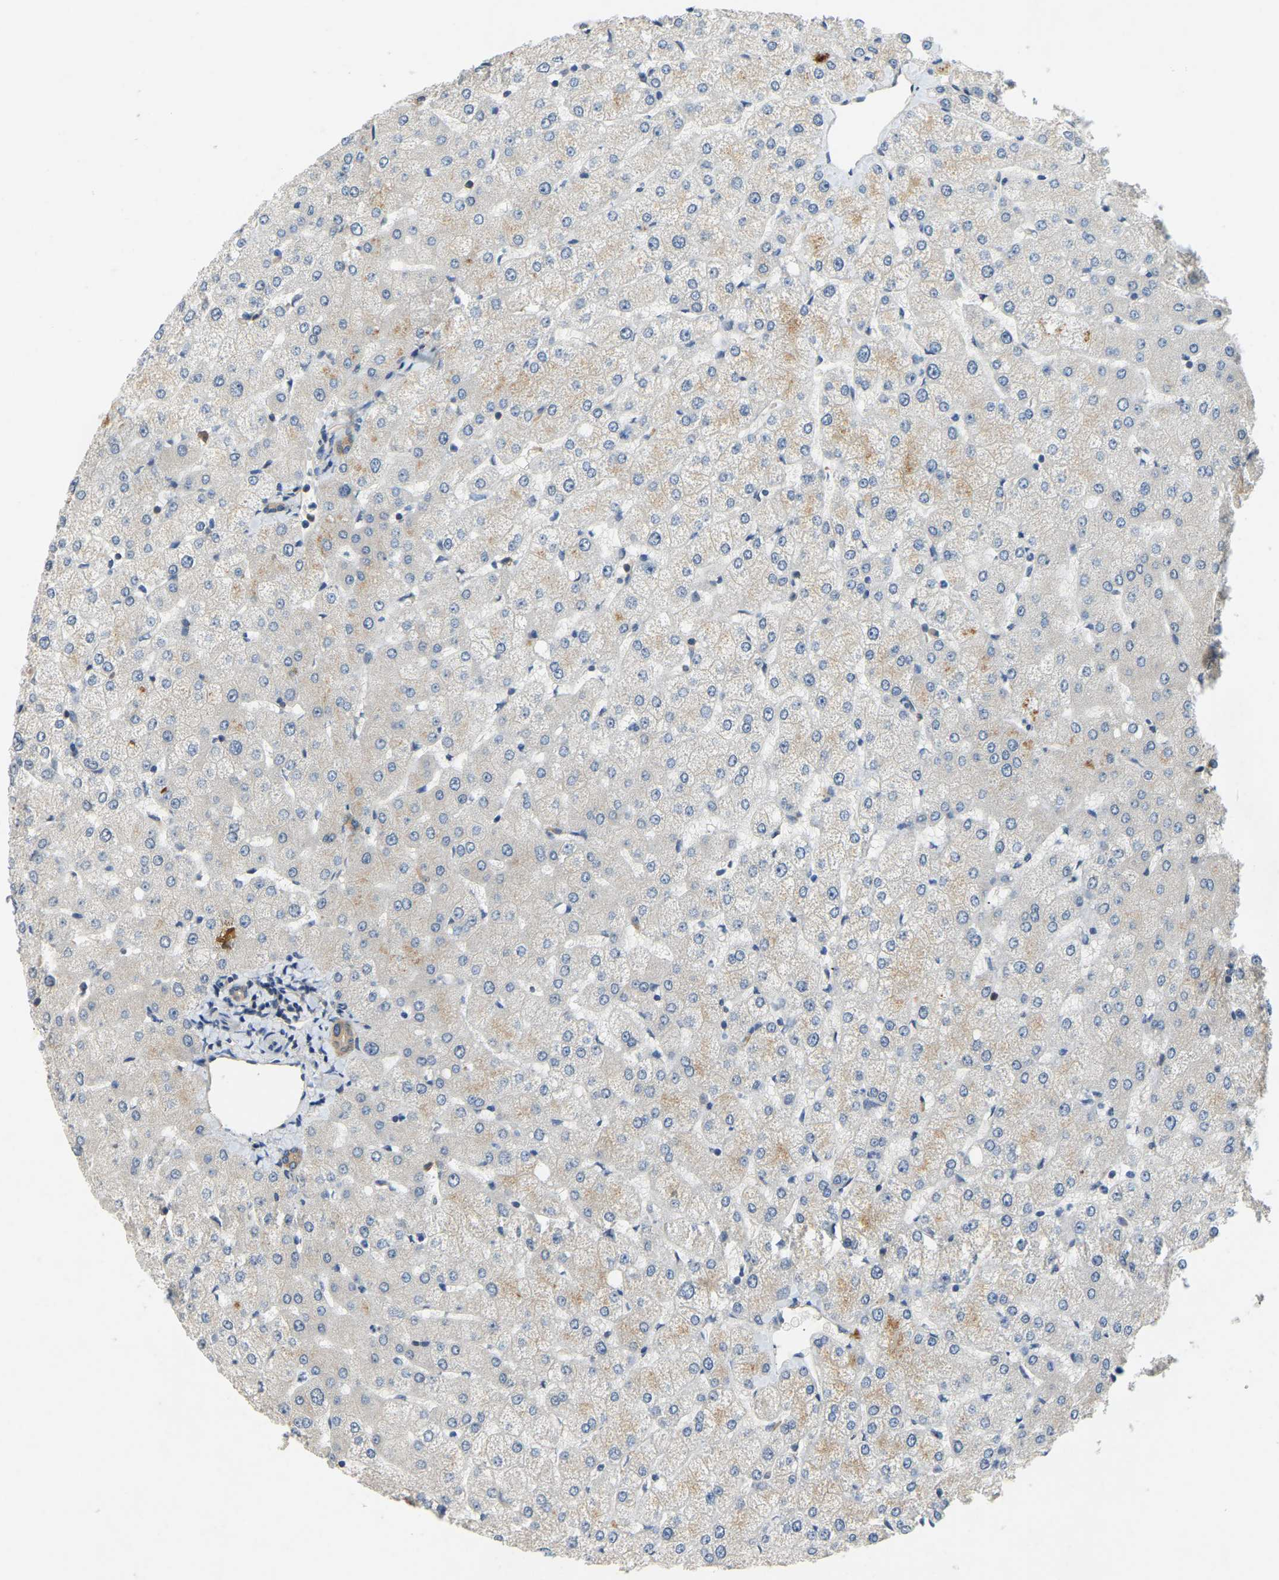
{"staining": {"intensity": "weak", "quantity": "25%-75%", "location": "cytoplasmic/membranous"}, "tissue": "liver", "cell_type": "Cholangiocytes", "image_type": "normal", "snomed": [{"axis": "morphology", "description": "Normal tissue, NOS"}, {"axis": "topography", "description": "Liver"}], "caption": "Weak cytoplasmic/membranous protein expression is appreciated in approximately 25%-75% of cholangiocytes in liver.", "gene": "AHNAK", "patient": {"sex": "female", "age": 54}}